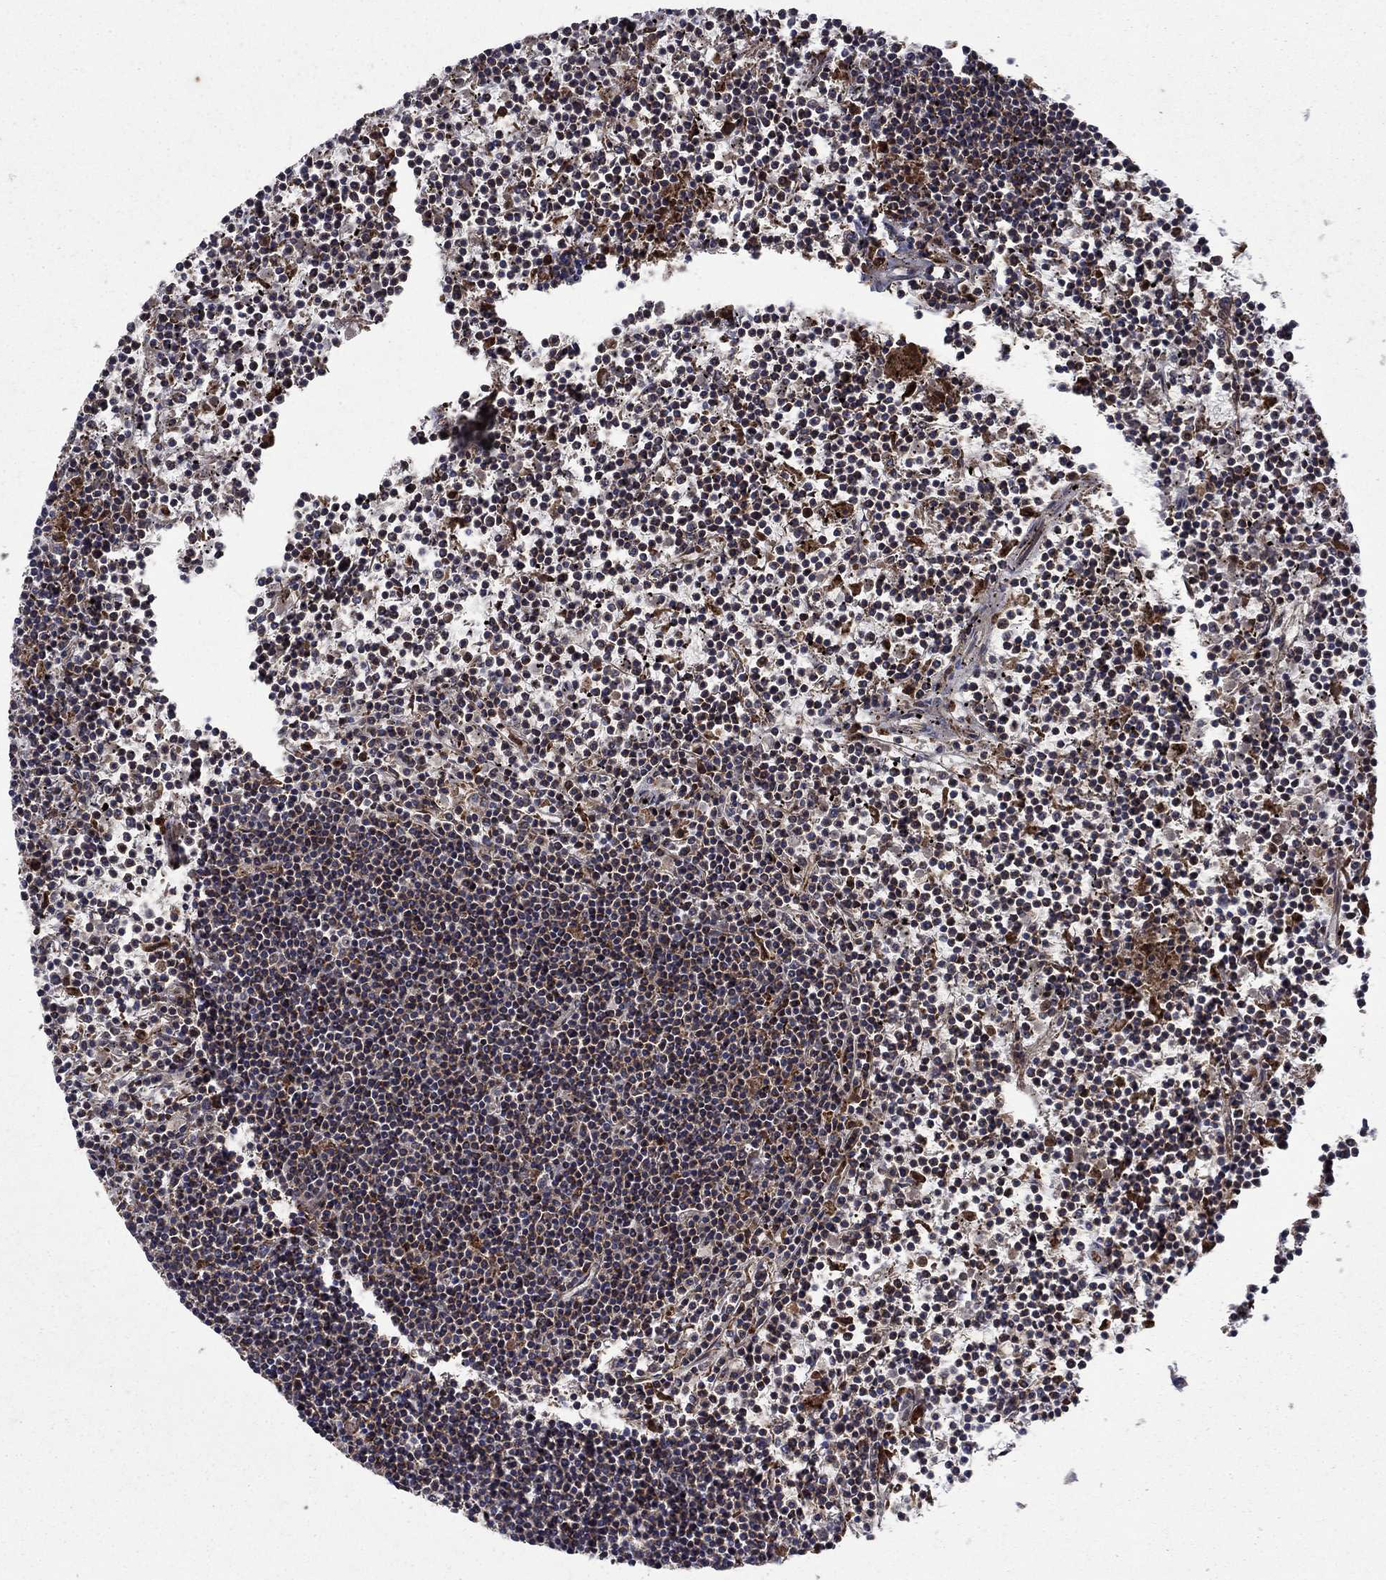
{"staining": {"intensity": "strong", "quantity": "<25%", "location": "cytoplasmic/membranous"}, "tissue": "lymphoma", "cell_type": "Tumor cells", "image_type": "cancer", "snomed": [{"axis": "morphology", "description": "Malignant lymphoma, non-Hodgkin's type, Low grade"}, {"axis": "topography", "description": "Spleen"}], "caption": "Strong cytoplasmic/membranous protein expression is identified in approximately <25% of tumor cells in malignant lymphoma, non-Hodgkin's type (low-grade). (Brightfield microscopy of DAB IHC at high magnification).", "gene": "RNF19B", "patient": {"sex": "female", "age": 19}}